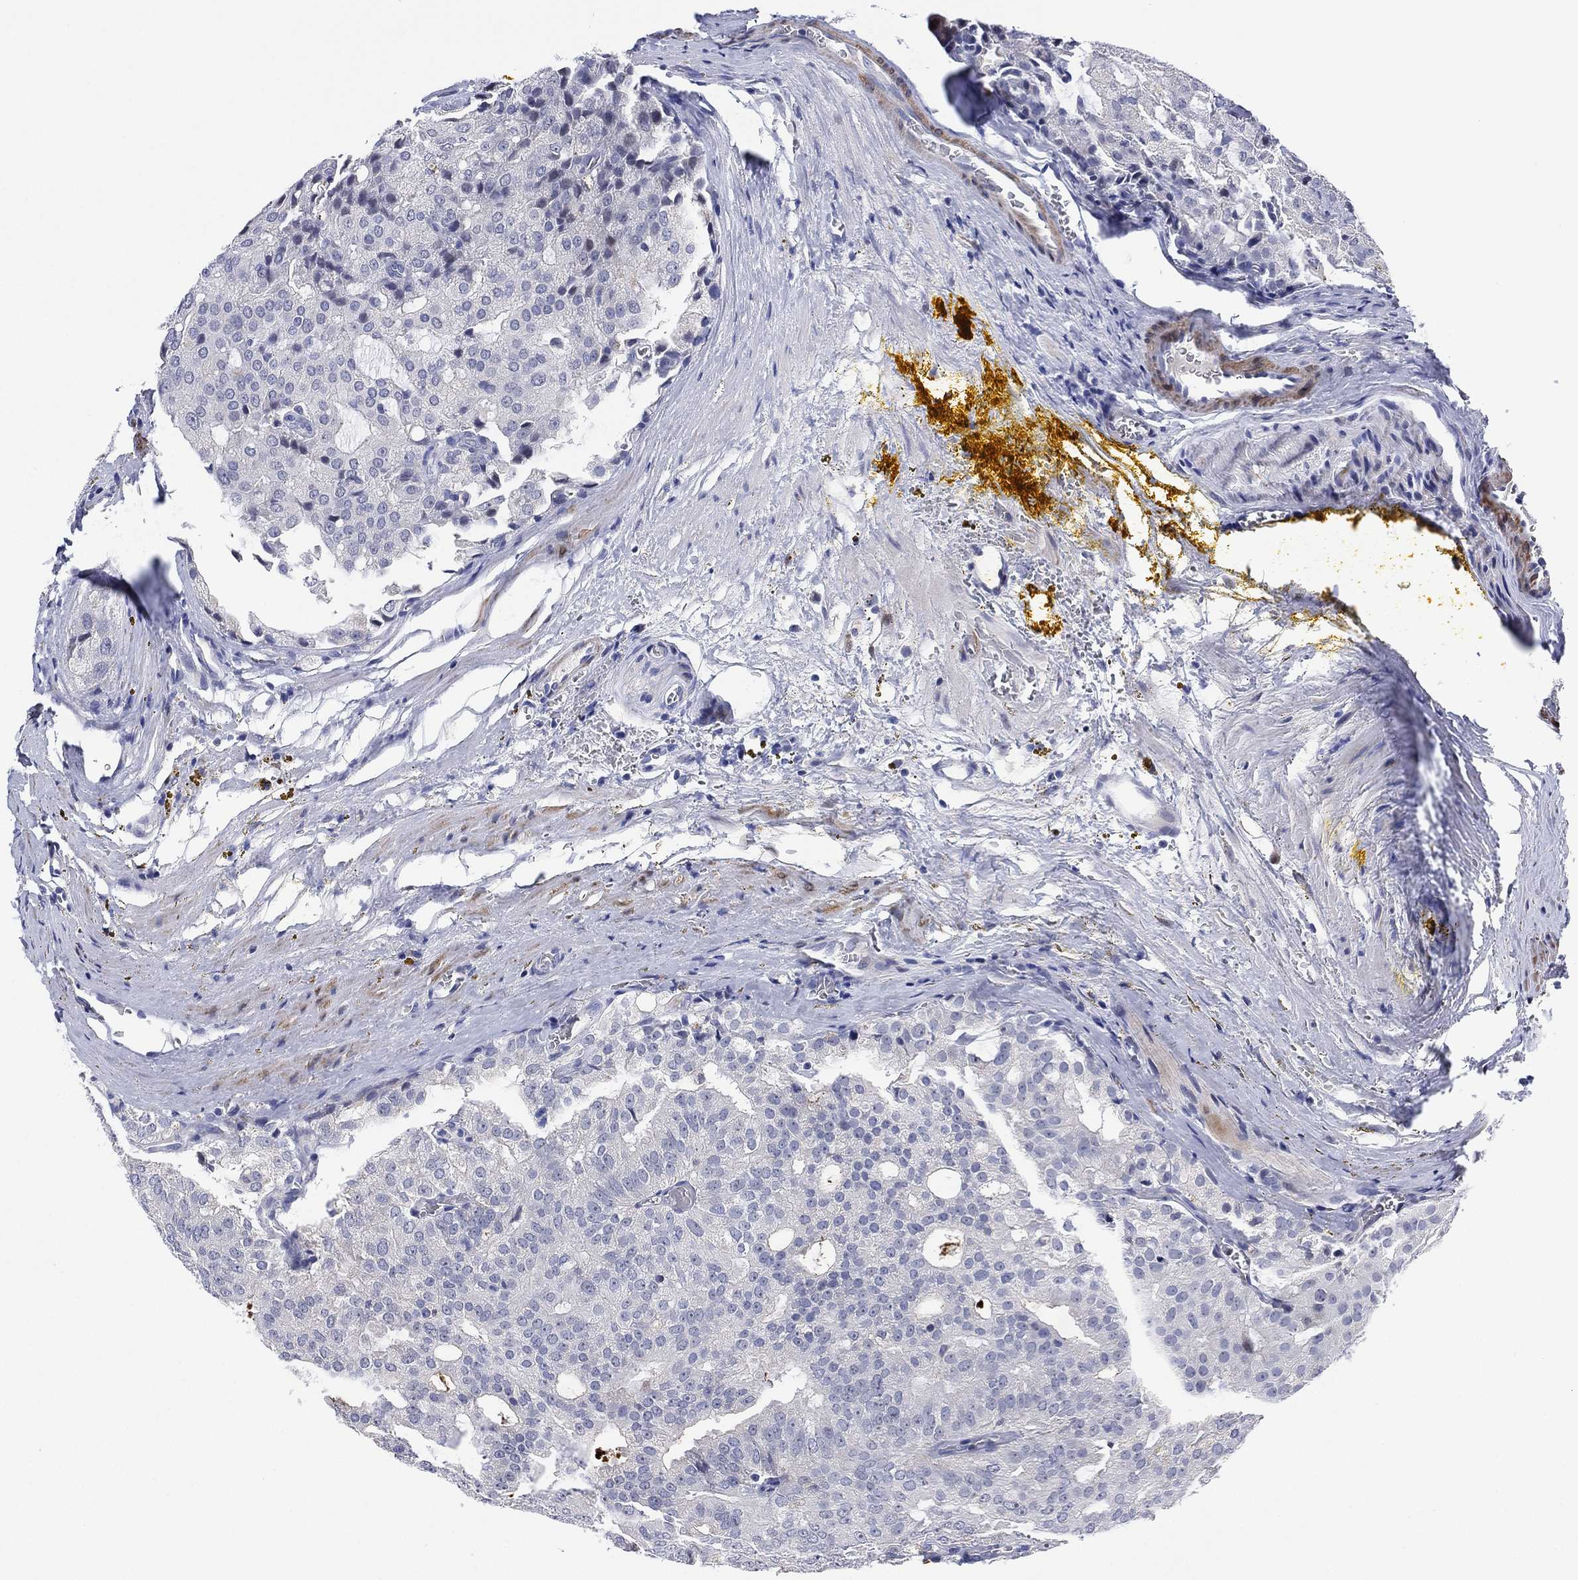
{"staining": {"intensity": "negative", "quantity": "none", "location": "none"}, "tissue": "prostate cancer", "cell_type": "Tumor cells", "image_type": "cancer", "snomed": [{"axis": "morphology", "description": "Adenocarcinoma, NOS"}, {"axis": "topography", "description": "Prostate and seminal vesicle, NOS"}, {"axis": "topography", "description": "Prostate"}], "caption": "Micrograph shows no protein positivity in tumor cells of prostate cancer tissue.", "gene": "CLIP3", "patient": {"sex": "male", "age": 67}}